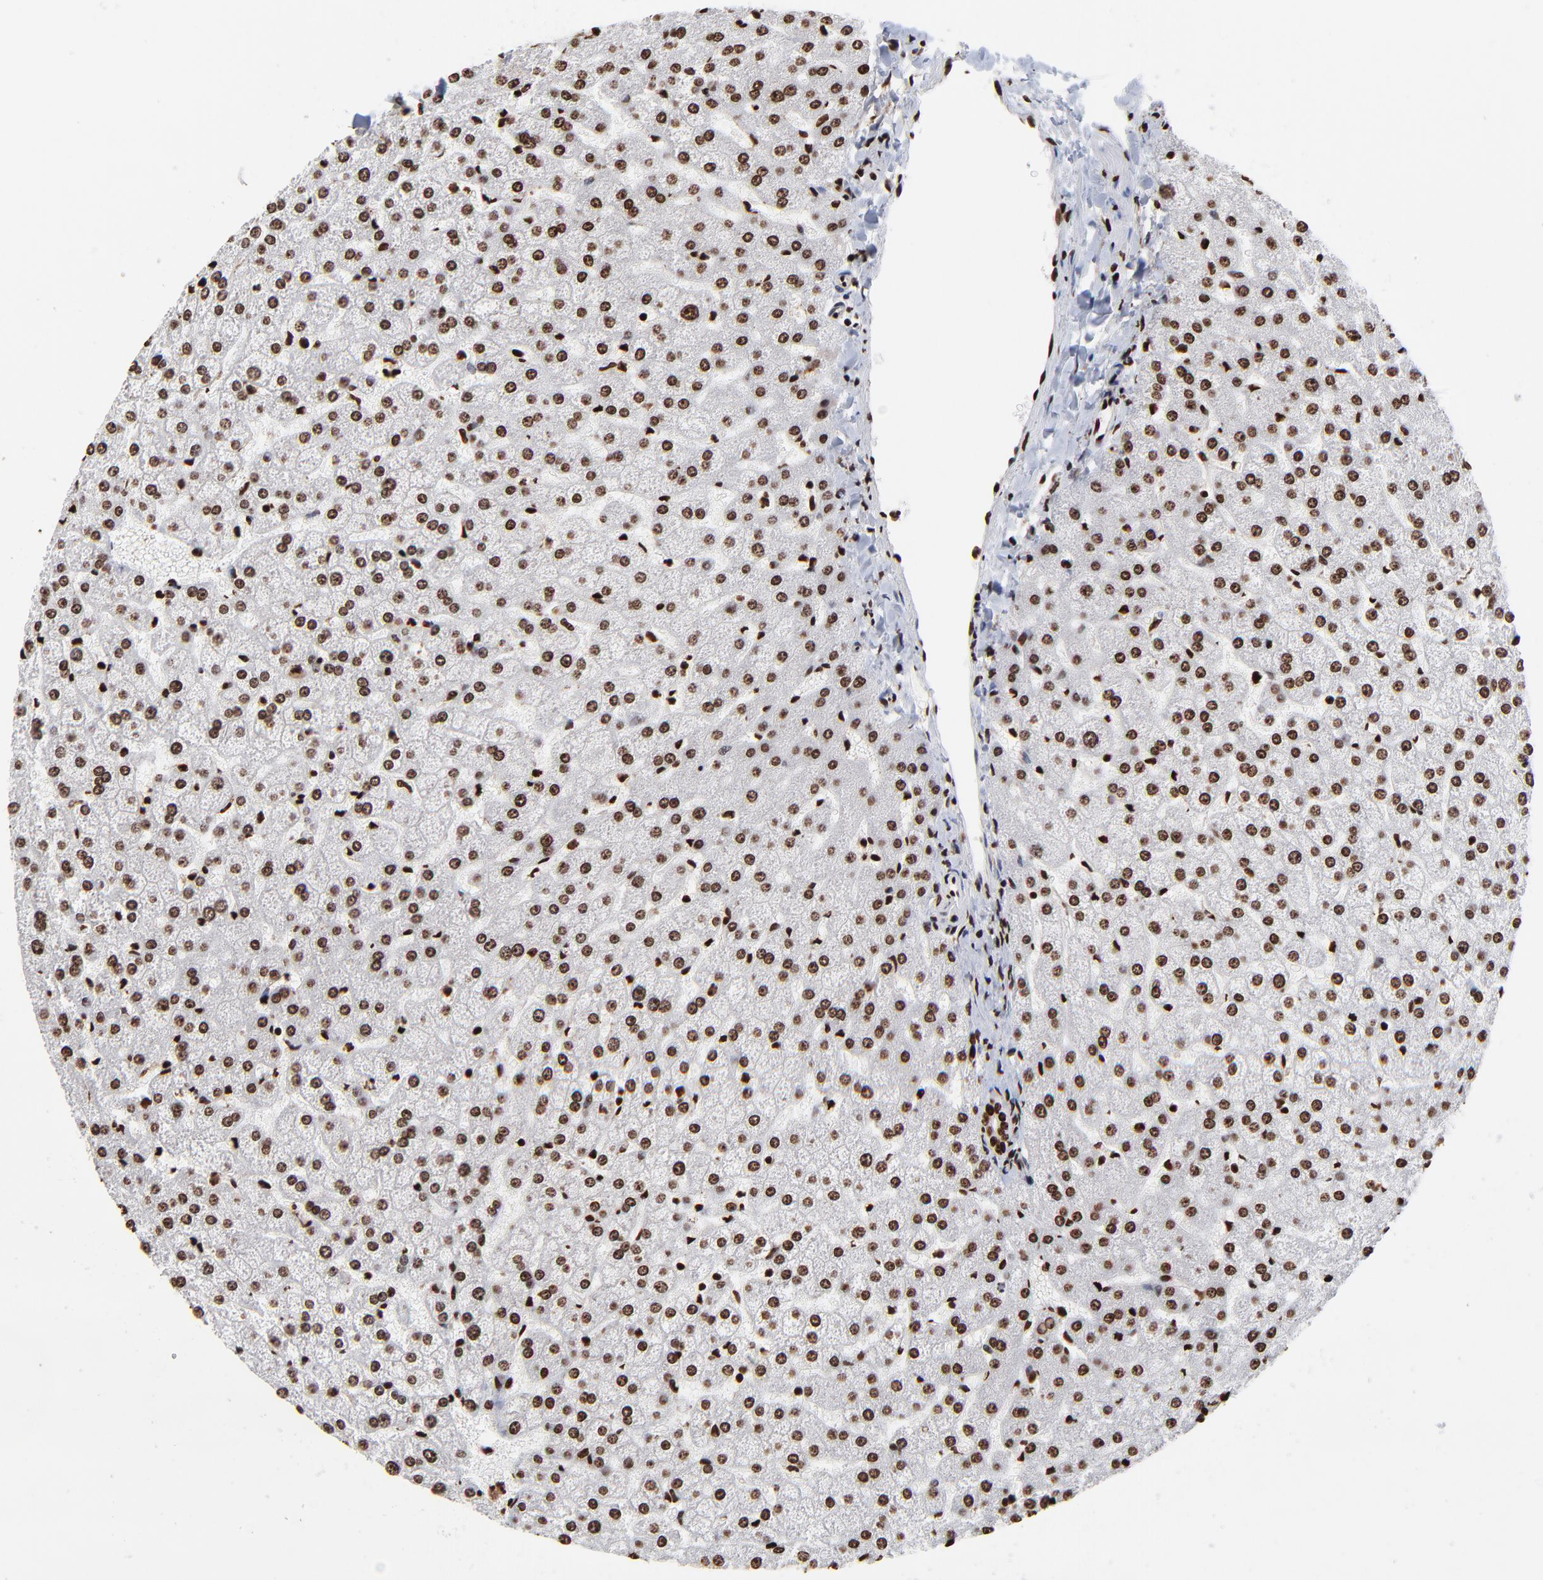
{"staining": {"intensity": "strong", "quantity": ">75%", "location": "nuclear"}, "tissue": "liver", "cell_type": "Hepatocytes", "image_type": "normal", "snomed": [{"axis": "morphology", "description": "Normal tissue, NOS"}, {"axis": "topography", "description": "Liver"}], "caption": "Immunohistochemical staining of normal human liver exhibits >75% levels of strong nuclear protein staining in about >75% of hepatocytes.", "gene": "ZNF544", "patient": {"sex": "female", "age": 32}}